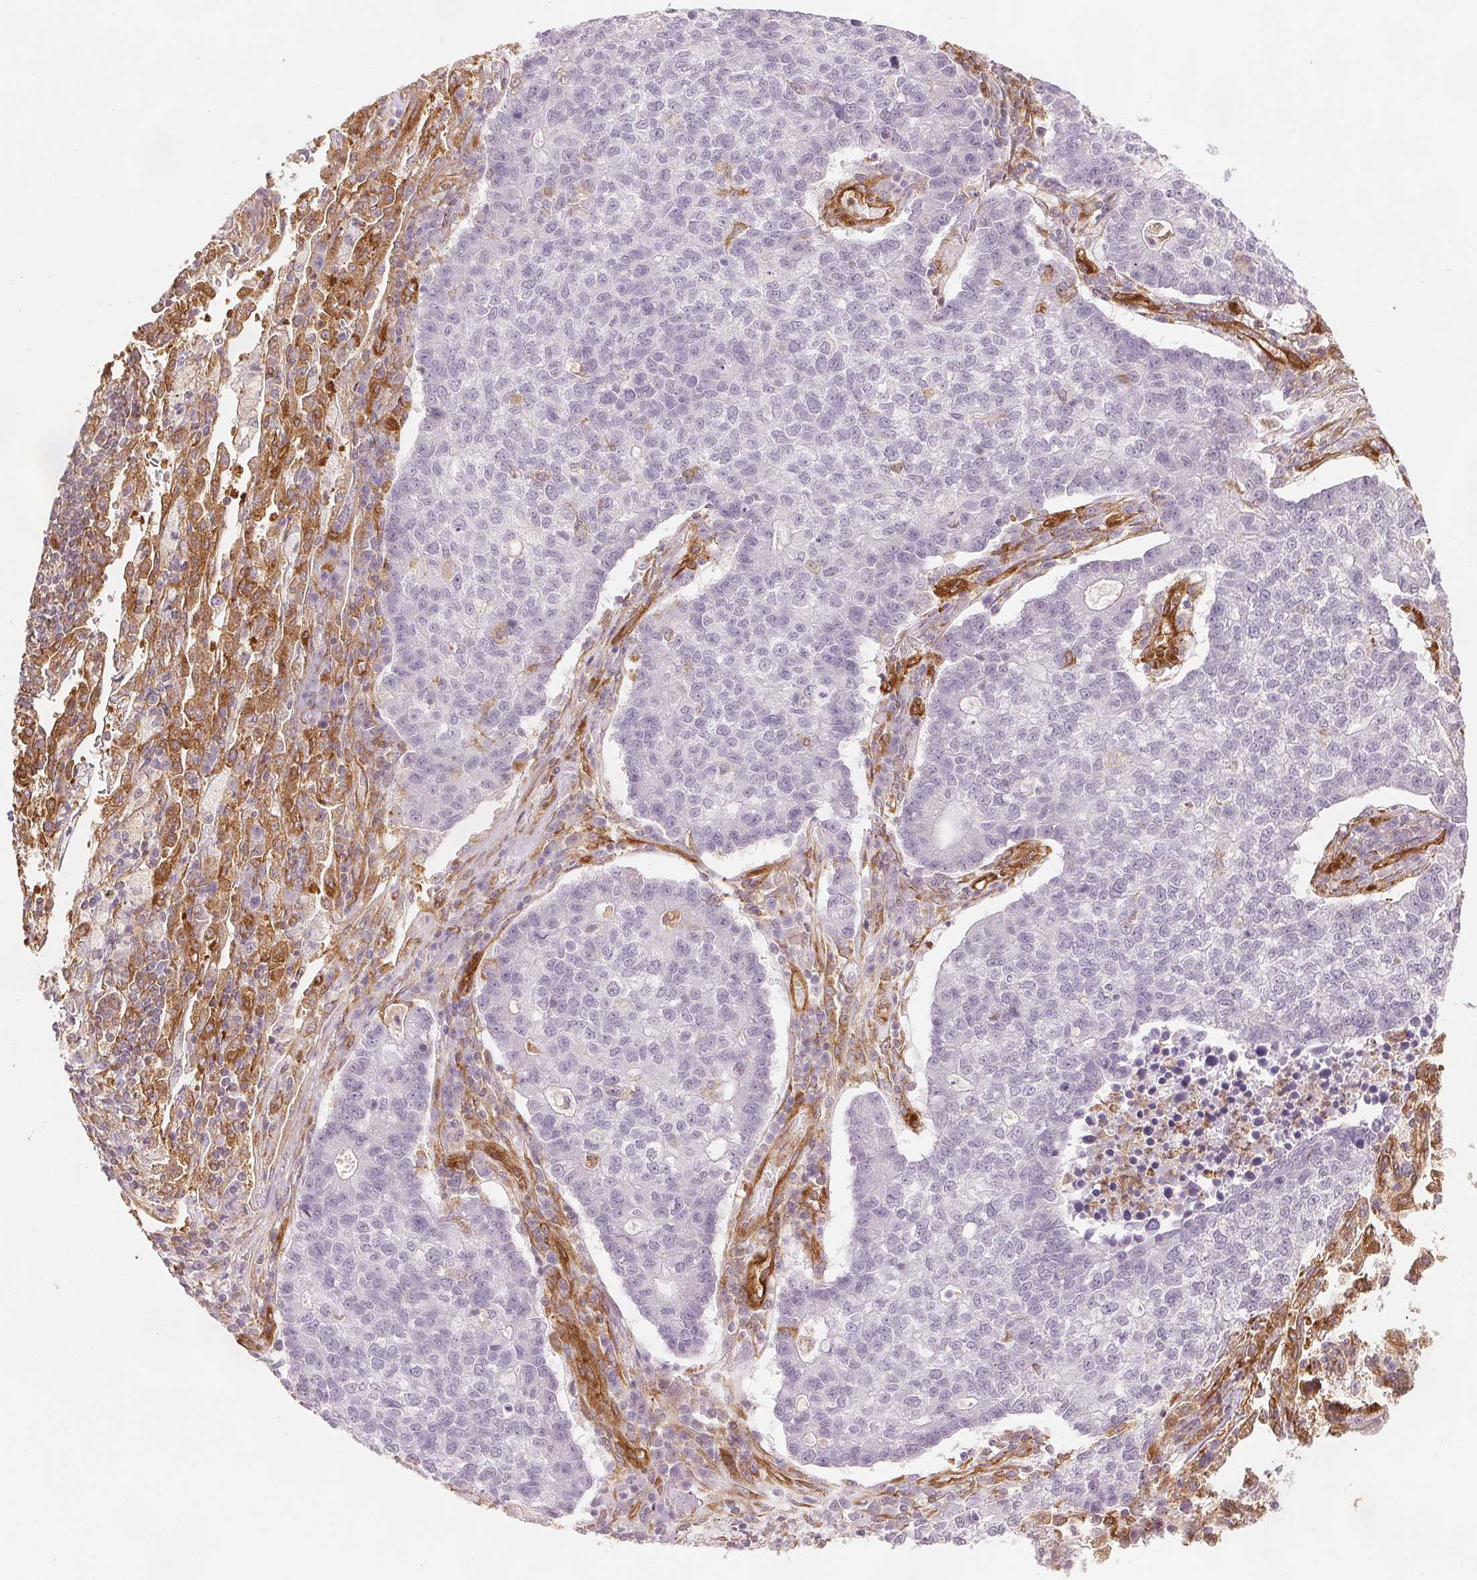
{"staining": {"intensity": "negative", "quantity": "none", "location": "none"}, "tissue": "lung cancer", "cell_type": "Tumor cells", "image_type": "cancer", "snomed": [{"axis": "morphology", "description": "Adenocarcinoma, NOS"}, {"axis": "topography", "description": "Lung"}], "caption": "IHC of human lung cancer shows no staining in tumor cells.", "gene": "DIAPH2", "patient": {"sex": "male", "age": 57}}